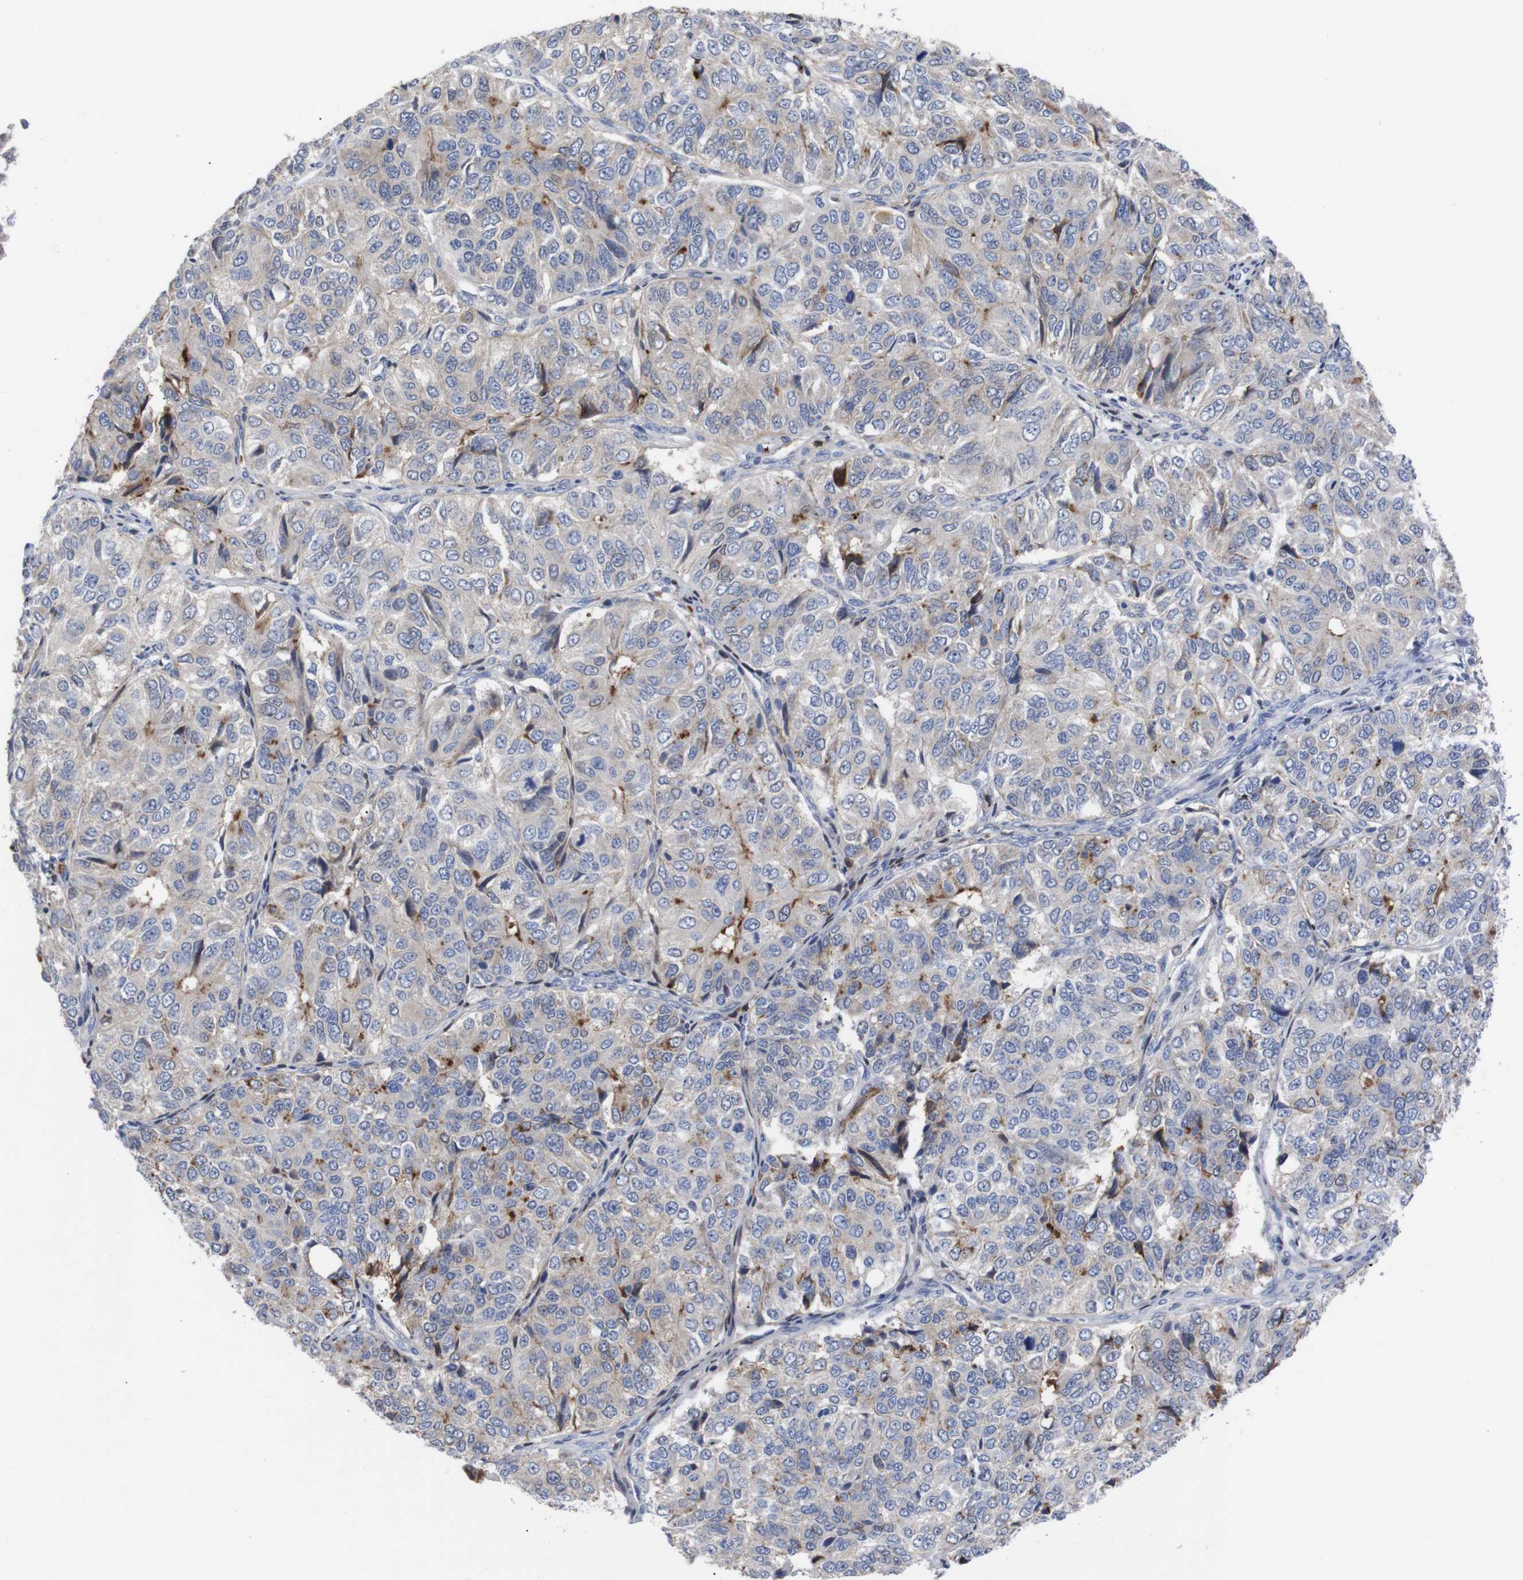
{"staining": {"intensity": "weak", "quantity": ">75%", "location": "cytoplasmic/membranous"}, "tissue": "ovarian cancer", "cell_type": "Tumor cells", "image_type": "cancer", "snomed": [{"axis": "morphology", "description": "Carcinoma, endometroid"}, {"axis": "topography", "description": "Ovary"}], "caption": "Ovarian endometroid carcinoma stained with a protein marker shows weak staining in tumor cells.", "gene": "C5AR1", "patient": {"sex": "female", "age": 51}}